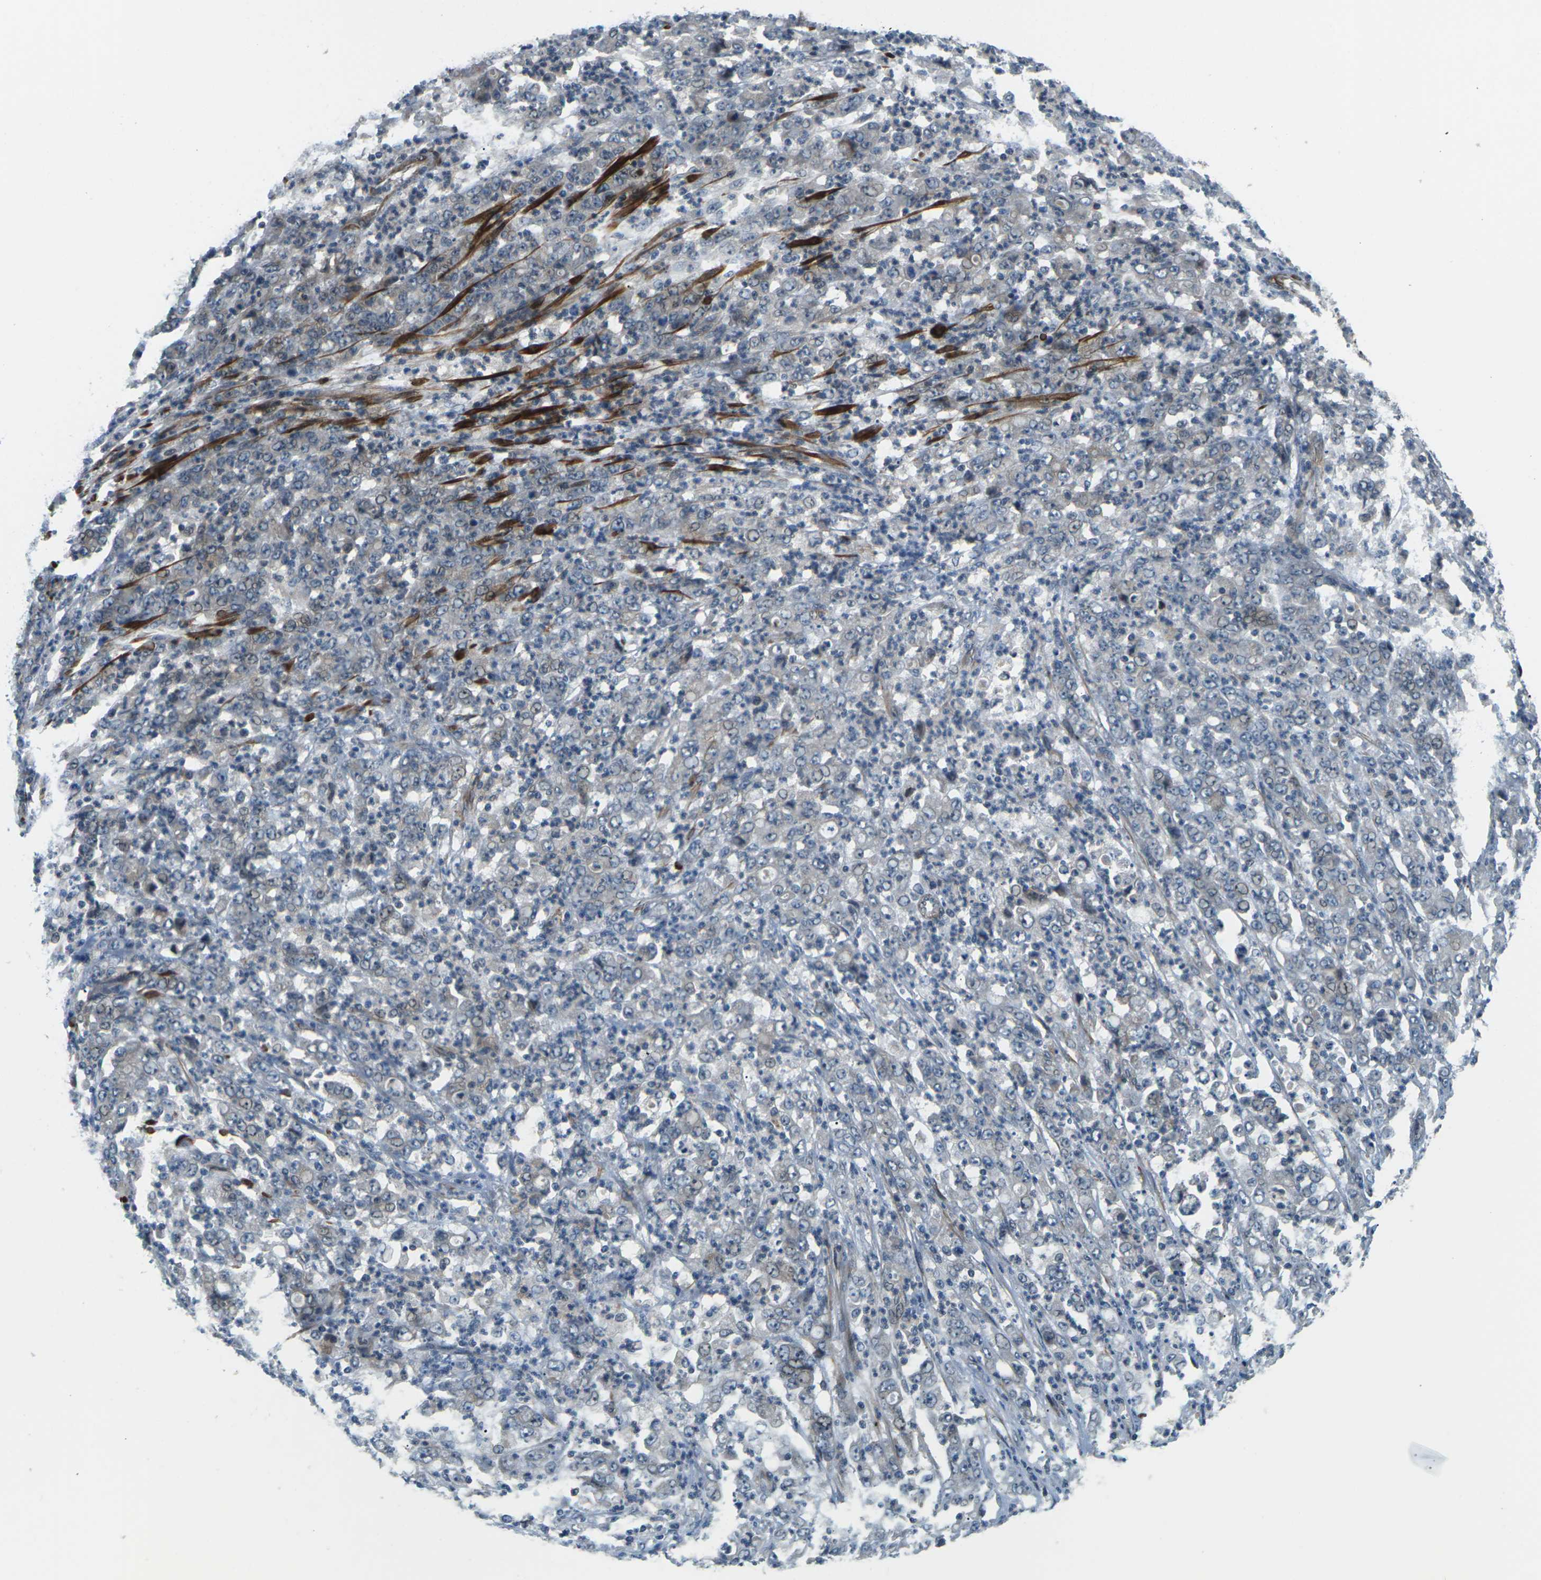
{"staining": {"intensity": "negative", "quantity": "none", "location": "none"}, "tissue": "stomach cancer", "cell_type": "Tumor cells", "image_type": "cancer", "snomed": [{"axis": "morphology", "description": "Adenocarcinoma, NOS"}, {"axis": "topography", "description": "Stomach, lower"}], "caption": "A photomicrograph of stomach cancer (adenocarcinoma) stained for a protein demonstrates no brown staining in tumor cells.", "gene": "SLC13A3", "patient": {"sex": "female", "age": 71}}